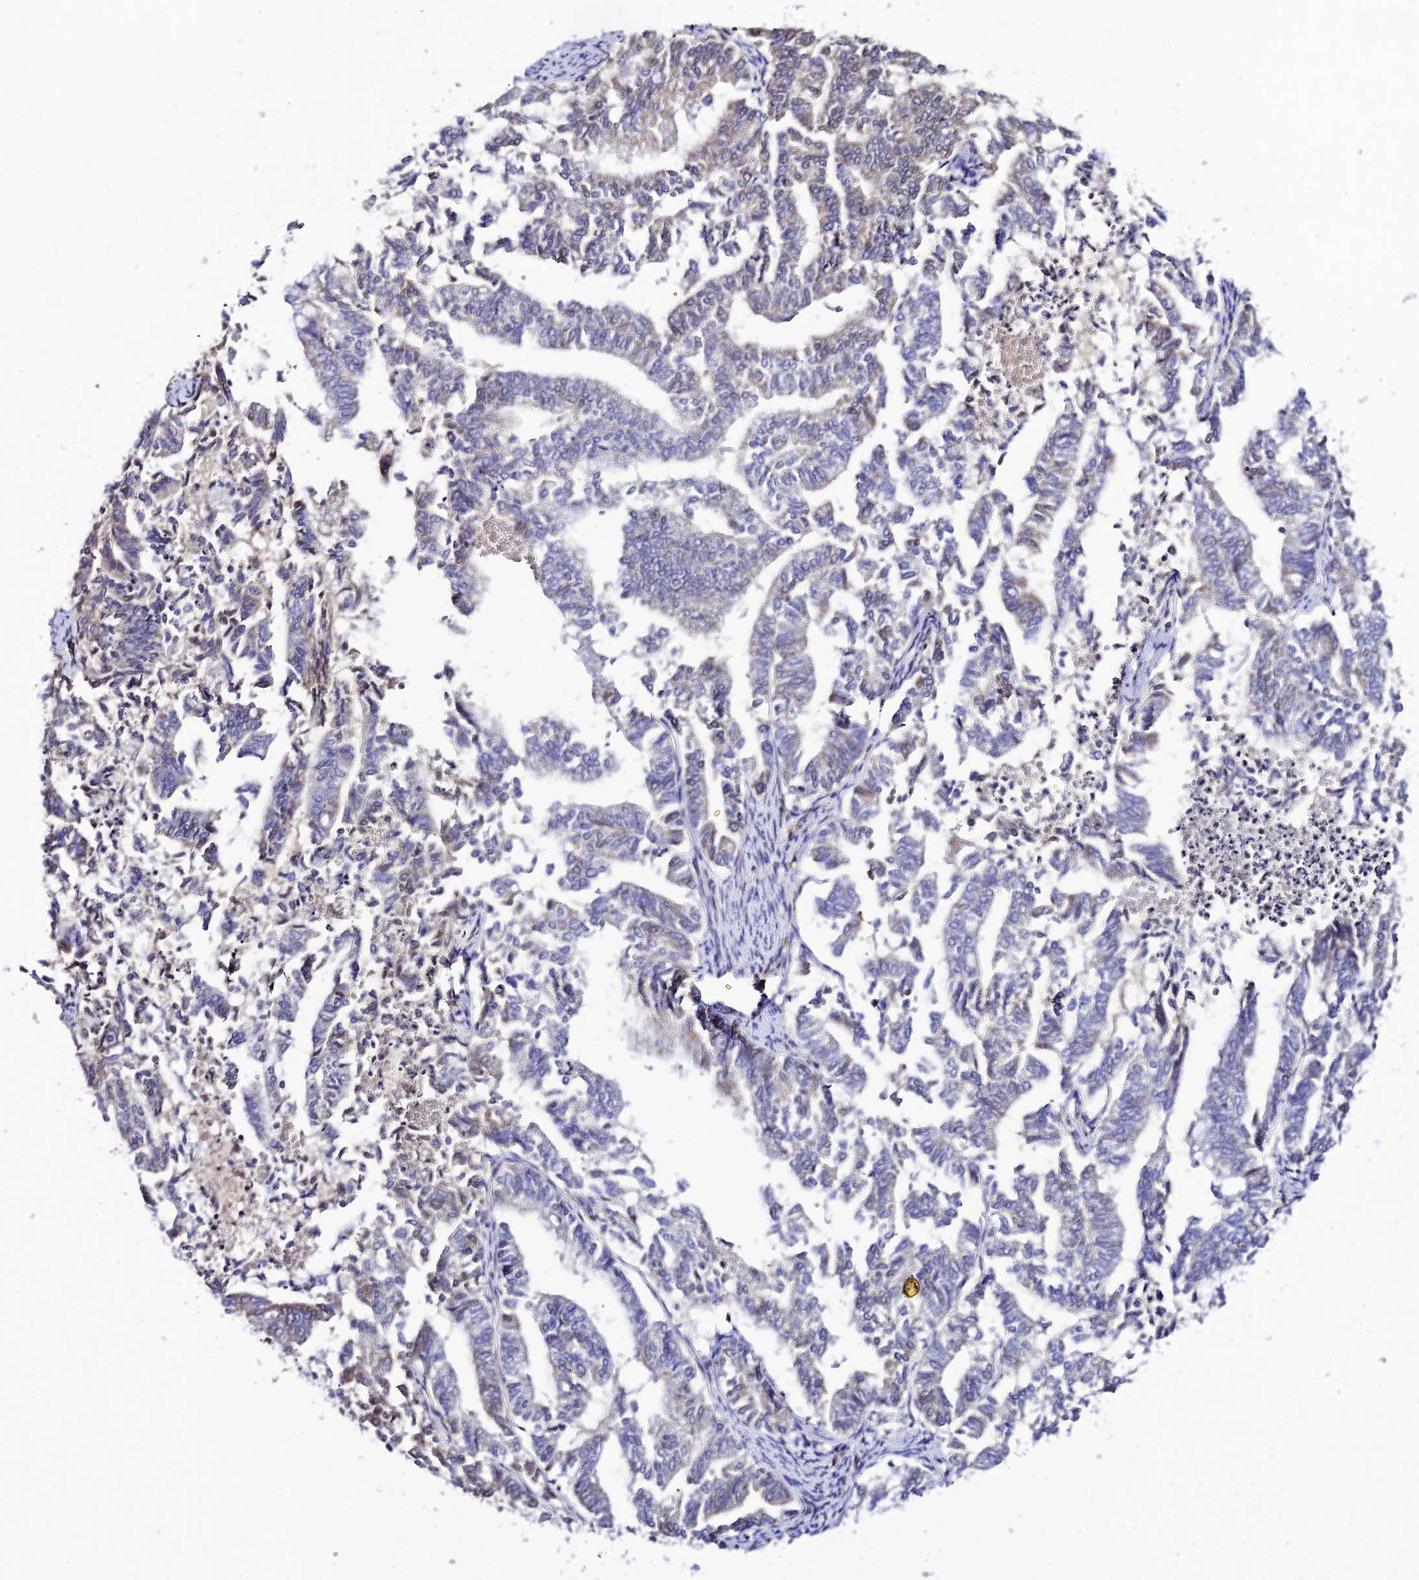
{"staining": {"intensity": "negative", "quantity": "none", "location": "none"}, "tissue": "endometrial cancer", "cell_type": "Tumor cells", "image_type": "cancer", "snomed": [{"axis": "morphology", "description": "Adenocarcinoma, NOS"}, {"axis": "topography", "description": "Endometrium"}], "caption": "A high-resolution photomicrograph shows IHC staining of endometrial adenocarcinoma, which exhibits no significant expression in tumor cells. The staining is performed using DAB (3,3'-diaminobenzidine) brown chromogen with nuclei counter-stained in using hematoxylin.", "gene": "CHST5", "patient": {"sex": "female", "age": 79}}